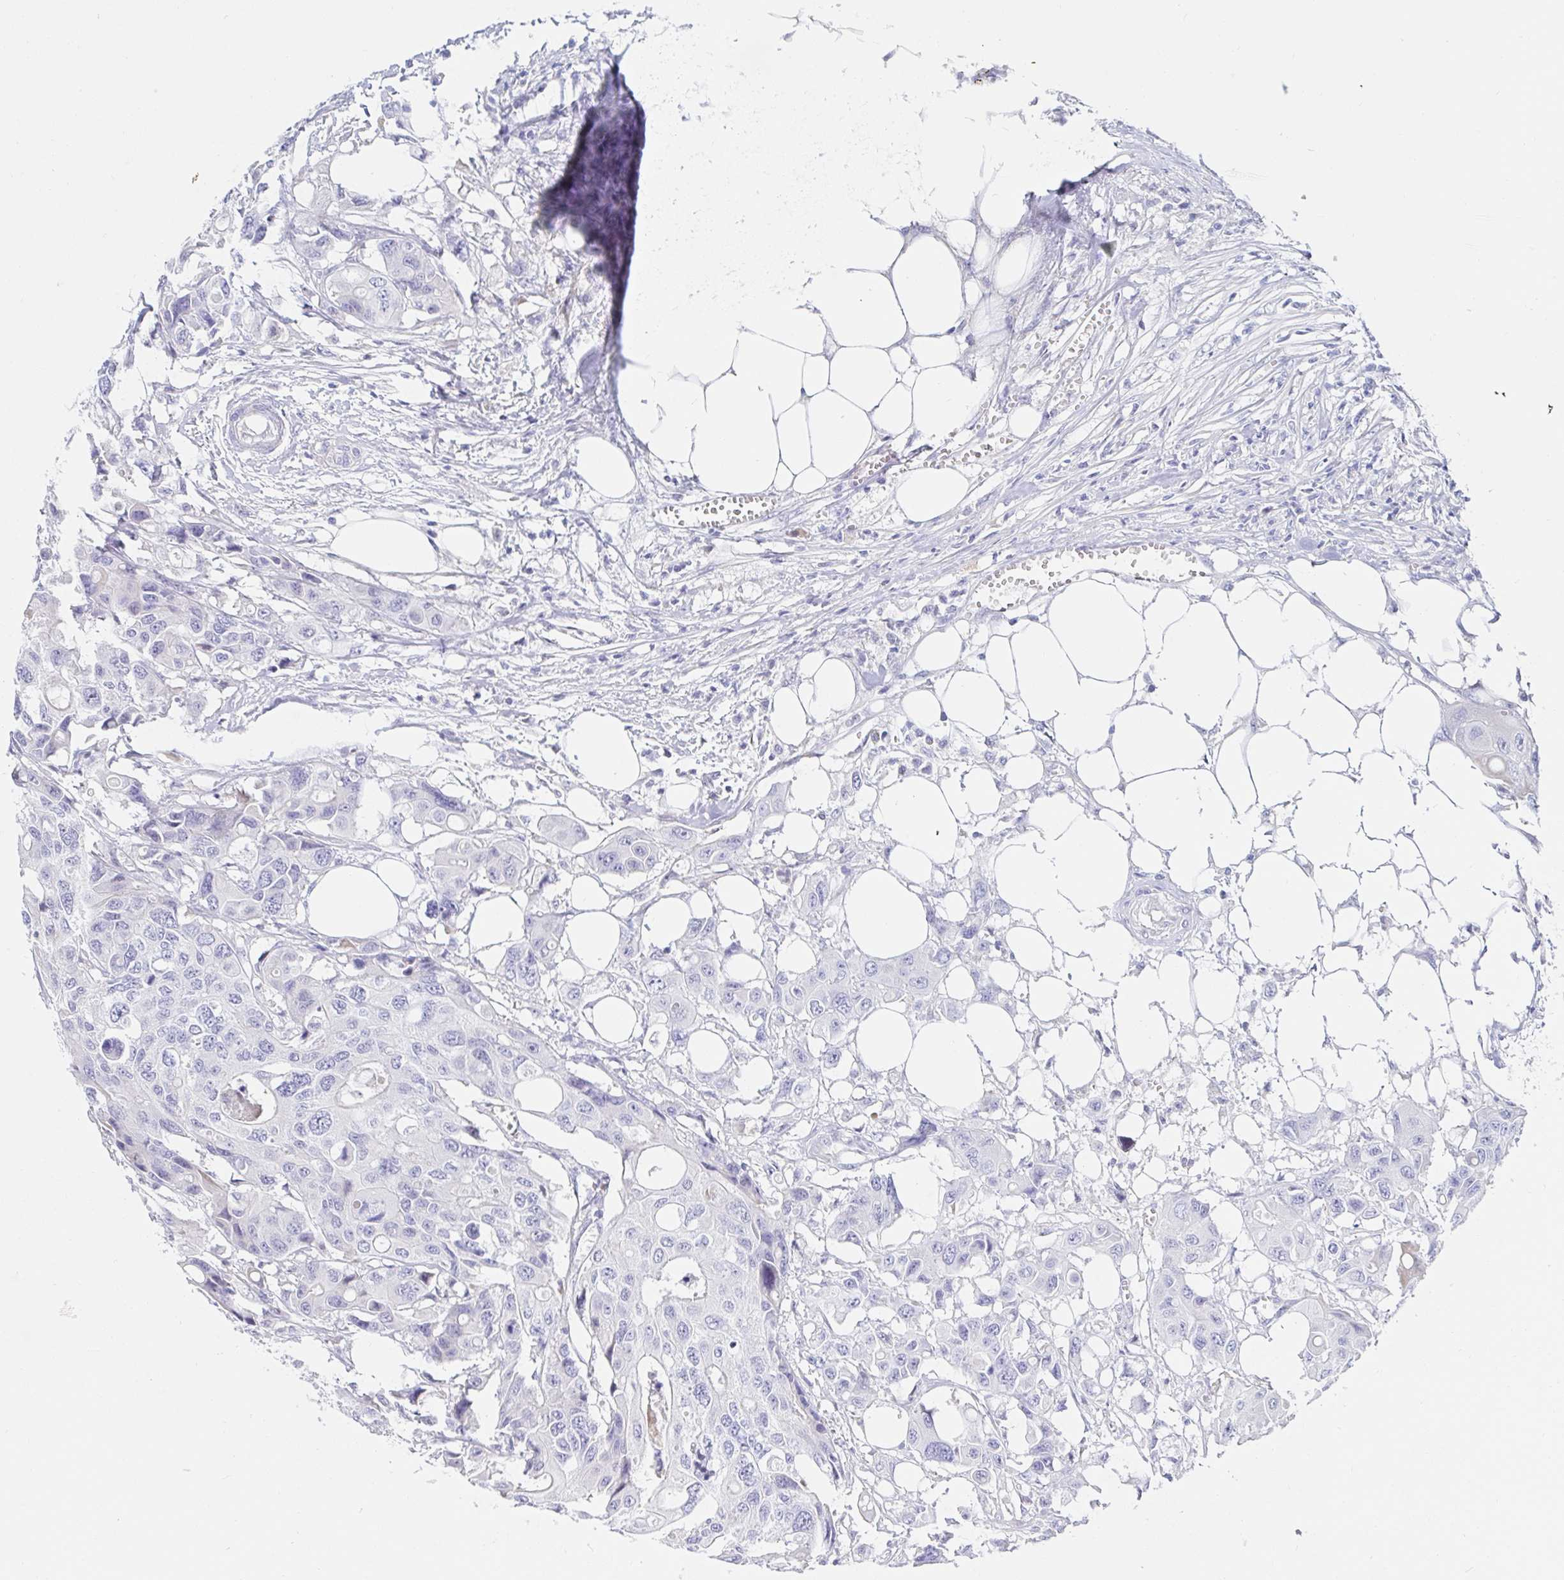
{"staining": {"intensity": "negative", "quantity": "none", "location": "none"}, "tissue": "colorectal cancer", "cell_type": "Tumor cells", "image_type": "cancer", "snomed": [{"axis": "morphology", "description": "Adenocarcinoma, NOS"}, {"axis": "topography", "description": "Colon"}], "caption": "Micrograph shows no protein staining in tumor cells of colorectal cancer tissue.", "gene": "C4orf17", "patient": {"sex": "male", "age": 77}}